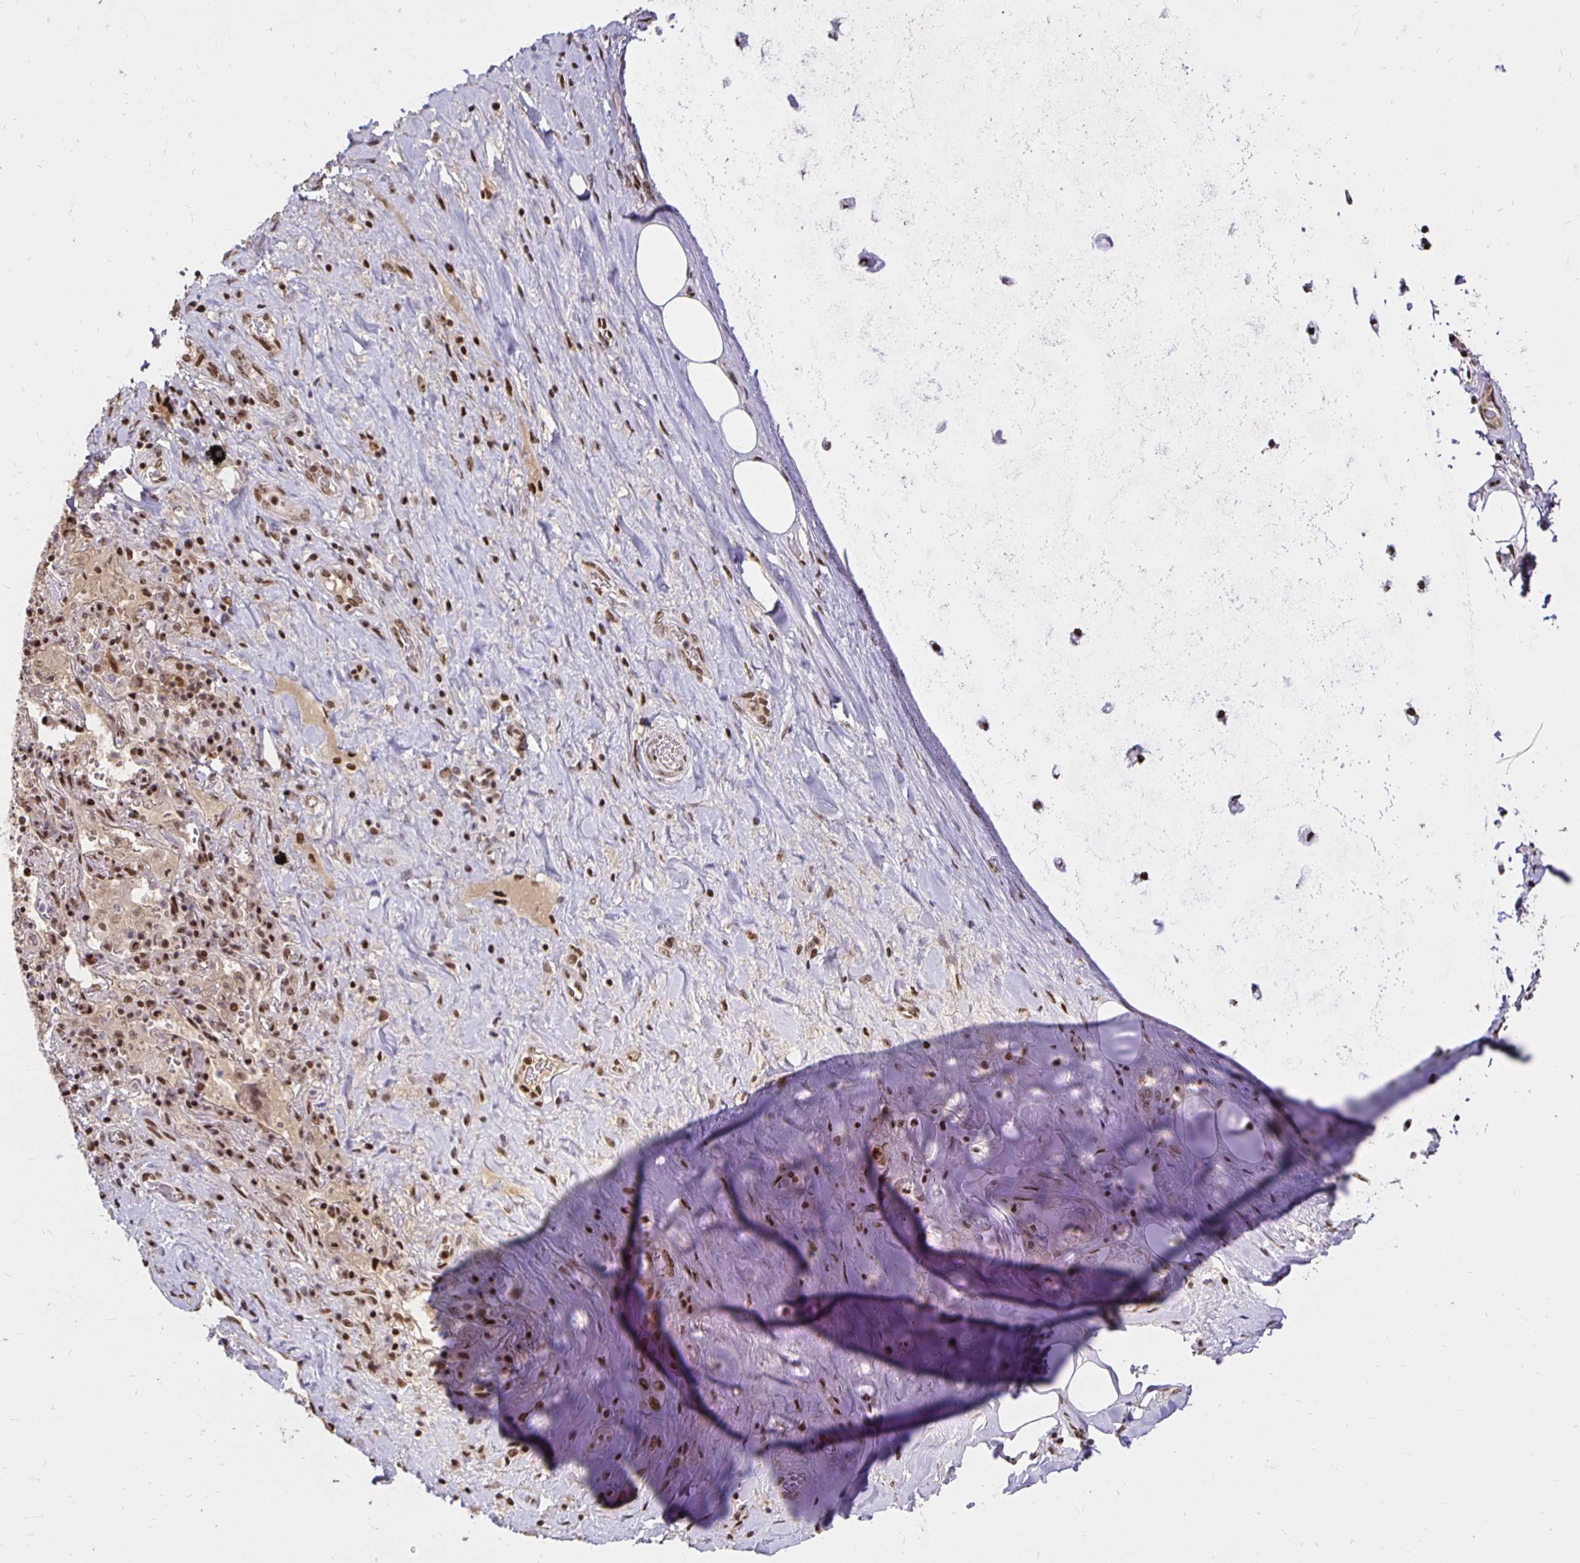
{"staining": {"intensity": "strong", "quantity": "<25%", "location": "nuclear"}, "tissue": "adipose tissue", "cell_type": "Adipocytes", "image_type": "normal", "snomed": [{"axis": "morphology", "description": "Normal tissue, NOS"}, {"axis": "topography", "description": "Cartilage tissue"}, {"axis": "topography", "description": "Bronchus"}], "caption": "DAB immunohistochemical staining of unremarkable human adipose tissue reveals strong nuclear protein positivity in about <25% of adipocytes.", "gene": "ZNF579", "patient": {"sex": "male", "age": 64}}